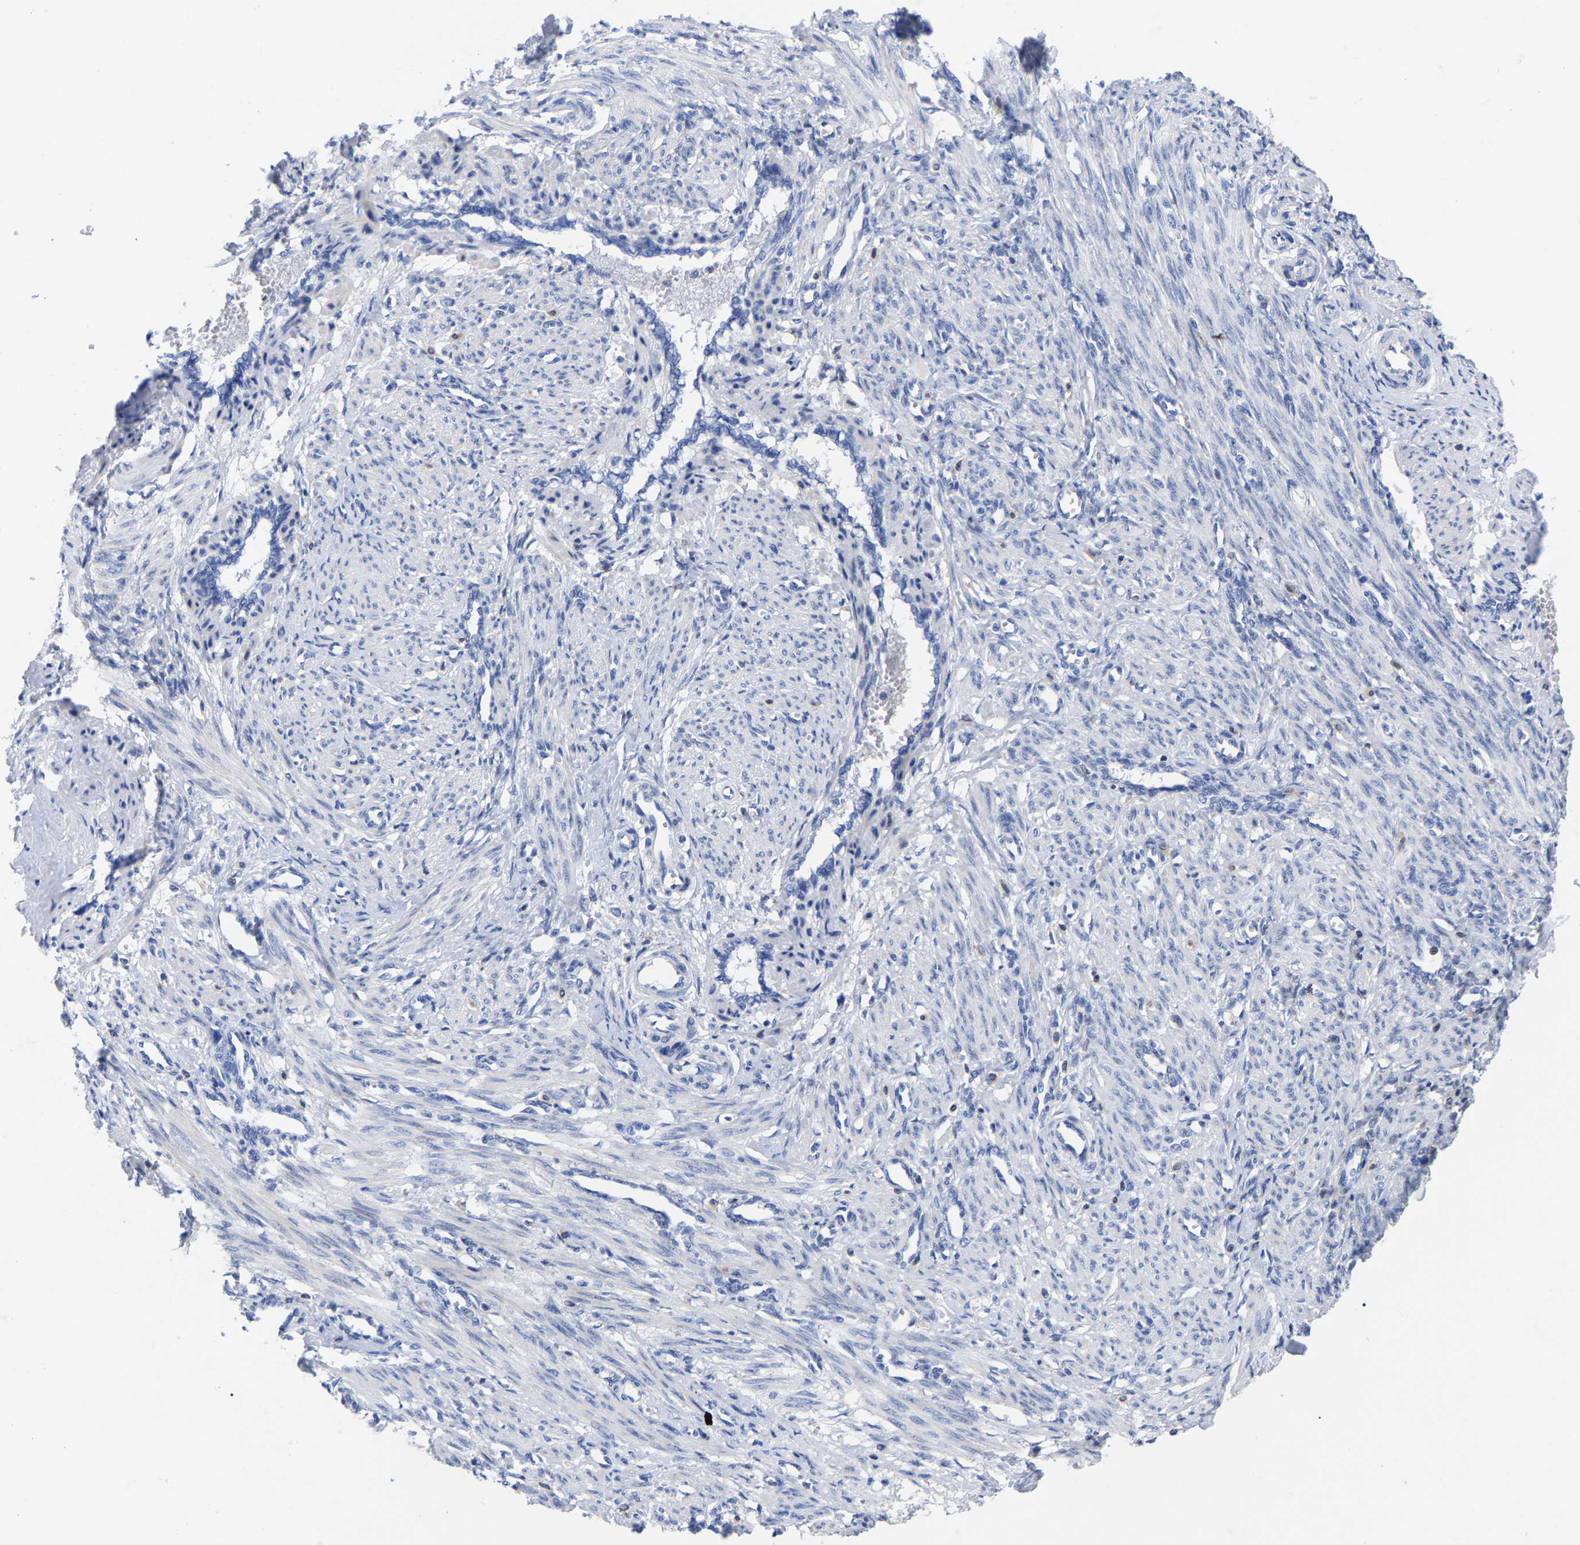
{"staining": {"intensity": "weak", "quantity": "25%-75%", "location": "cytoplasmic/membranous"}, "tissue": "smooth muscle", "cell_type": "Smooth muscle cells", "image_type": "normal", "snomed": [{"axis": "morphology", "description": "Normal tissue, NOS"}, {"axis": "topography", "description": "Endometrium"}], "caption": "DAB (3,3'-diaminobenzidine) immunohistochemical staining of benign smooth muscle displays weak cytoplasmic/membranous protein positivity in approximately 25%-75% of smooth muscle cells. (brown staining indicates protein expression, while blue staining denotes nuclei).", "gene": "PTPN7", "patient": {"sex": "female", "age": 33}}